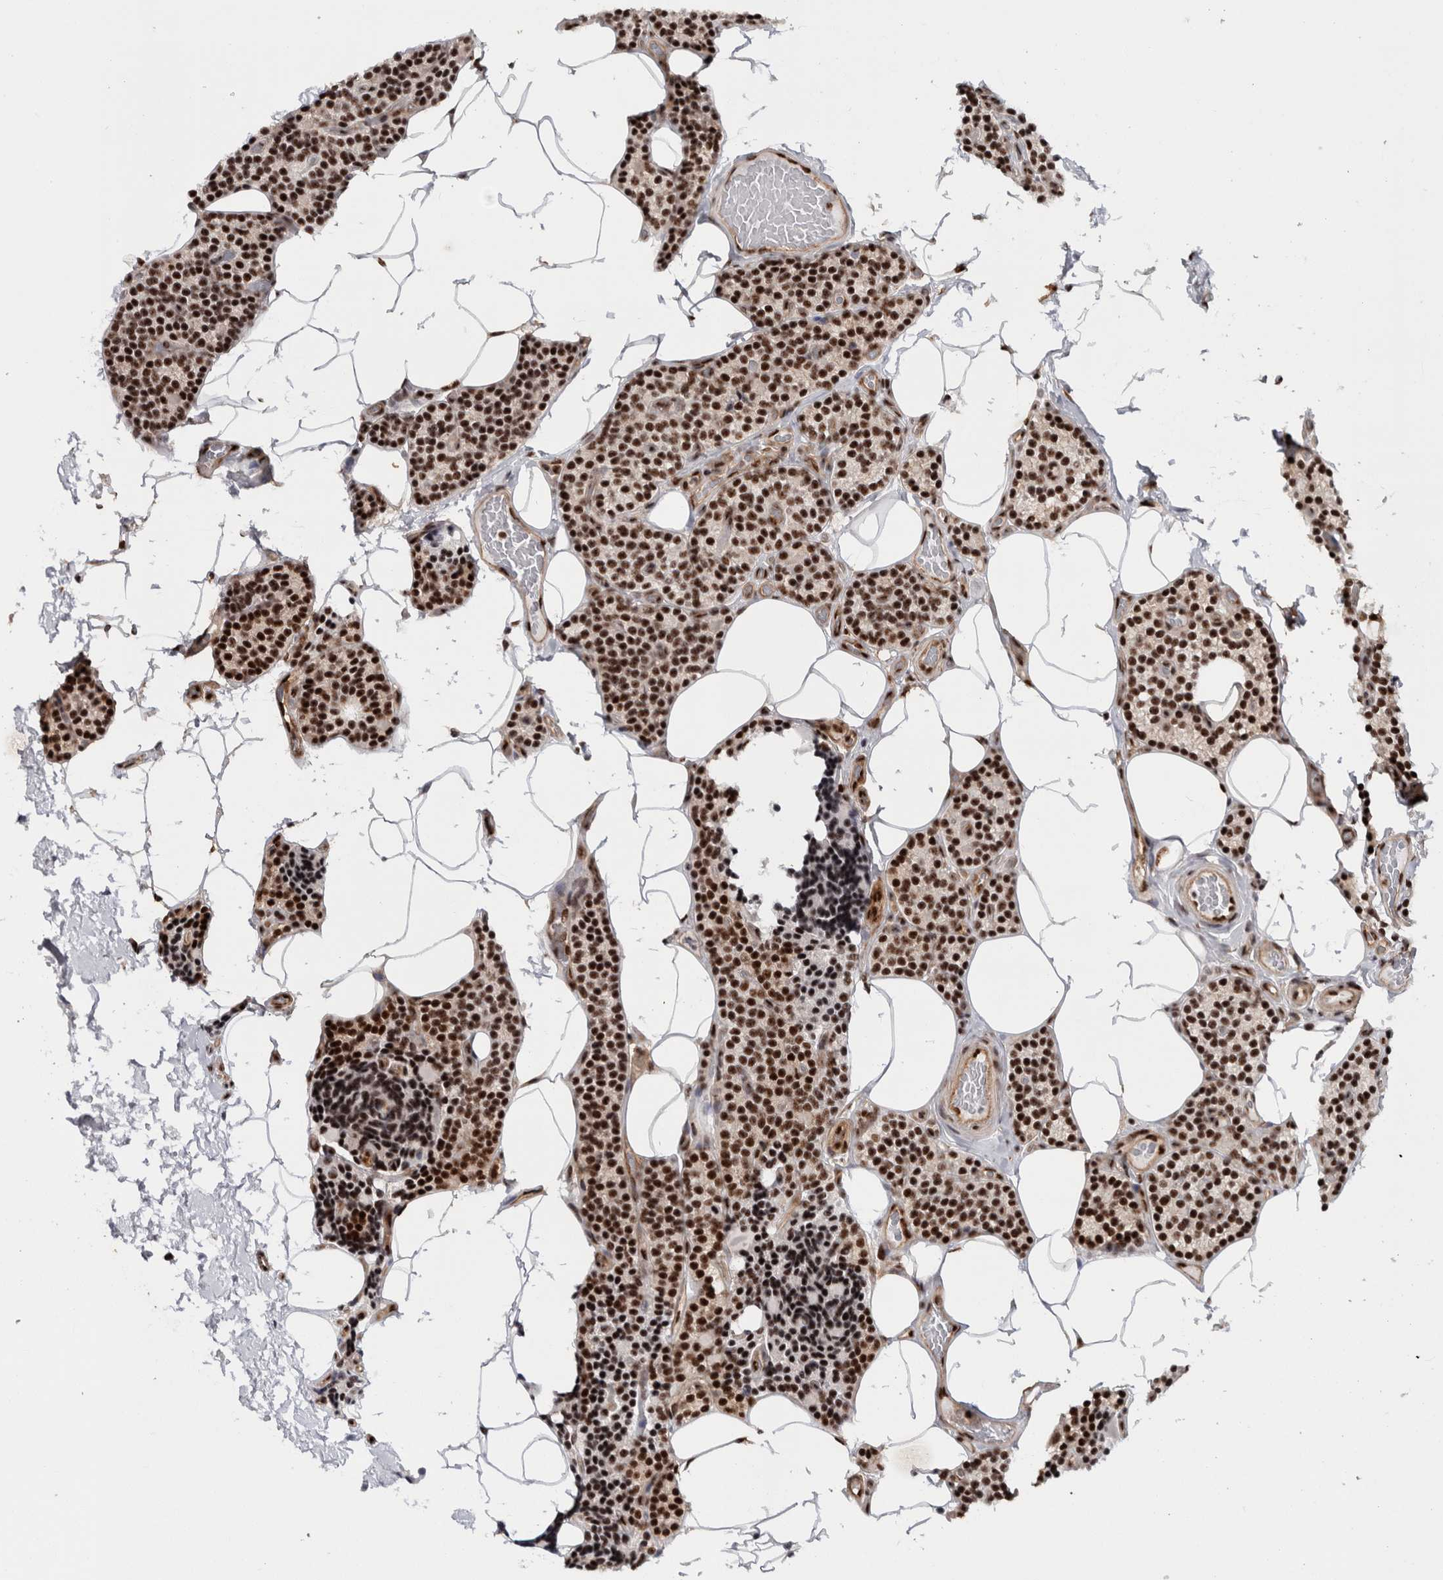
{"staining": {"intensity": "strong", "quantity": ">75%", "location": "nuclear"}, "tissue": "parathyroid gland", "cell_type": "Glandular cells", "image_type": "normal", "snomed": [{"axis": "morphology", "description": "Normal tissue, NOS"}, {"axis": "topography", "description": "Parathyroid gland"}], "caption": "Parathyroid gland stained with a brown dye exhibits strong nuclear positive expression in approximately >75% of glandular cells.", "gene": "MKNK1", "patient": {"sex": "male", "age": 52}}